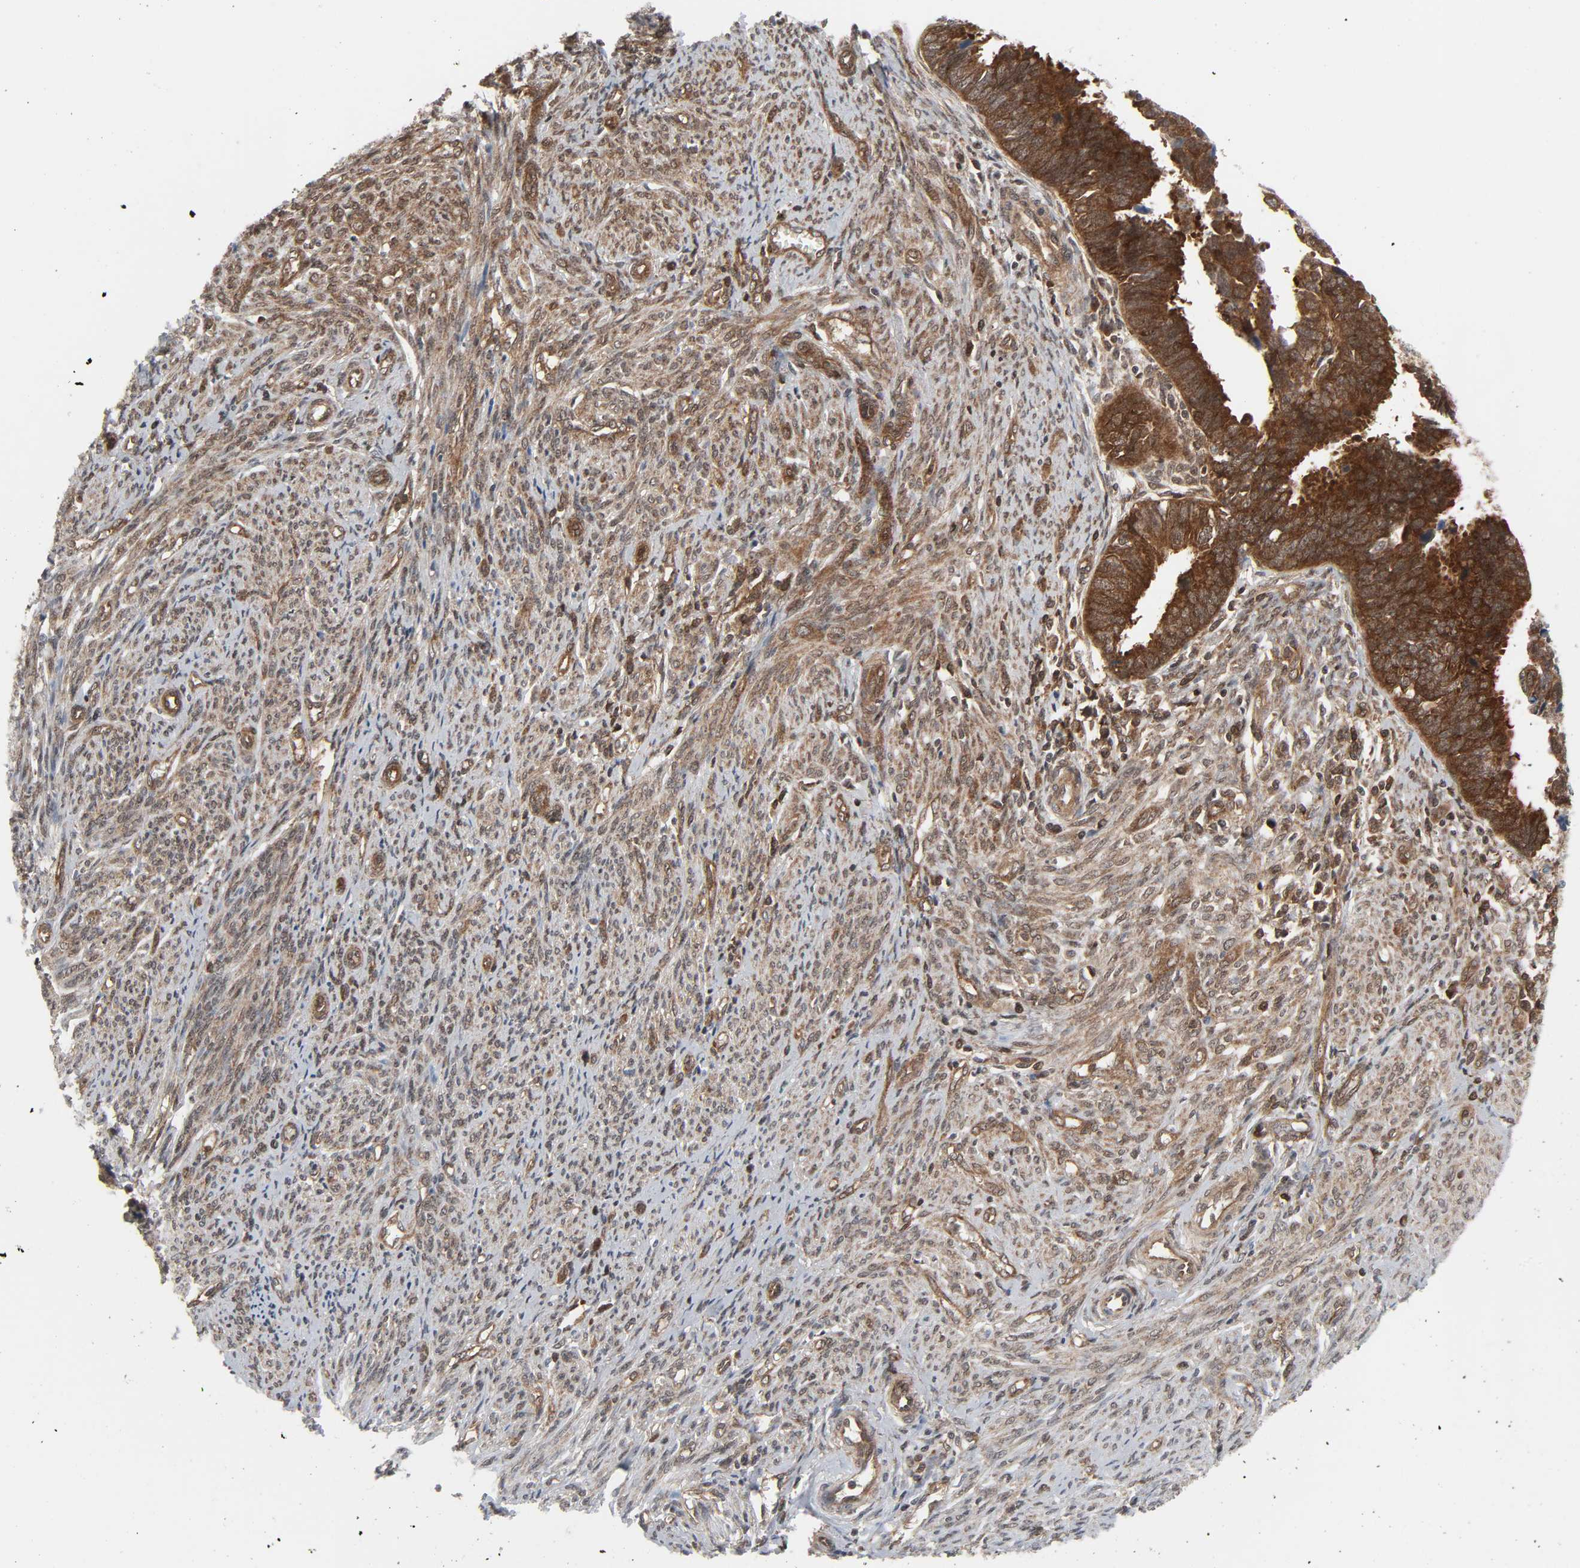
{"staining": {"intensity": "strong", "quantity": ">75%", "location": "cytoplasmic/membranous"}, "tissue": "endometrial cancer", "cell_type": "Tumor cells", "image_type": "cancer", "snomed": [{"axis": "morphology", "description": "Adenocarcinoma, NOS"}, {"axis": "topography", "description": "Endometrium"}], "caption": "Human endometrial cancer stained with a brown dye exhibits strong cytoplasmic/membranous positive positivity in about >75% of tumor cells.", "gene": "GSK3A", "patient": {"sex": "female", "age": 75}}